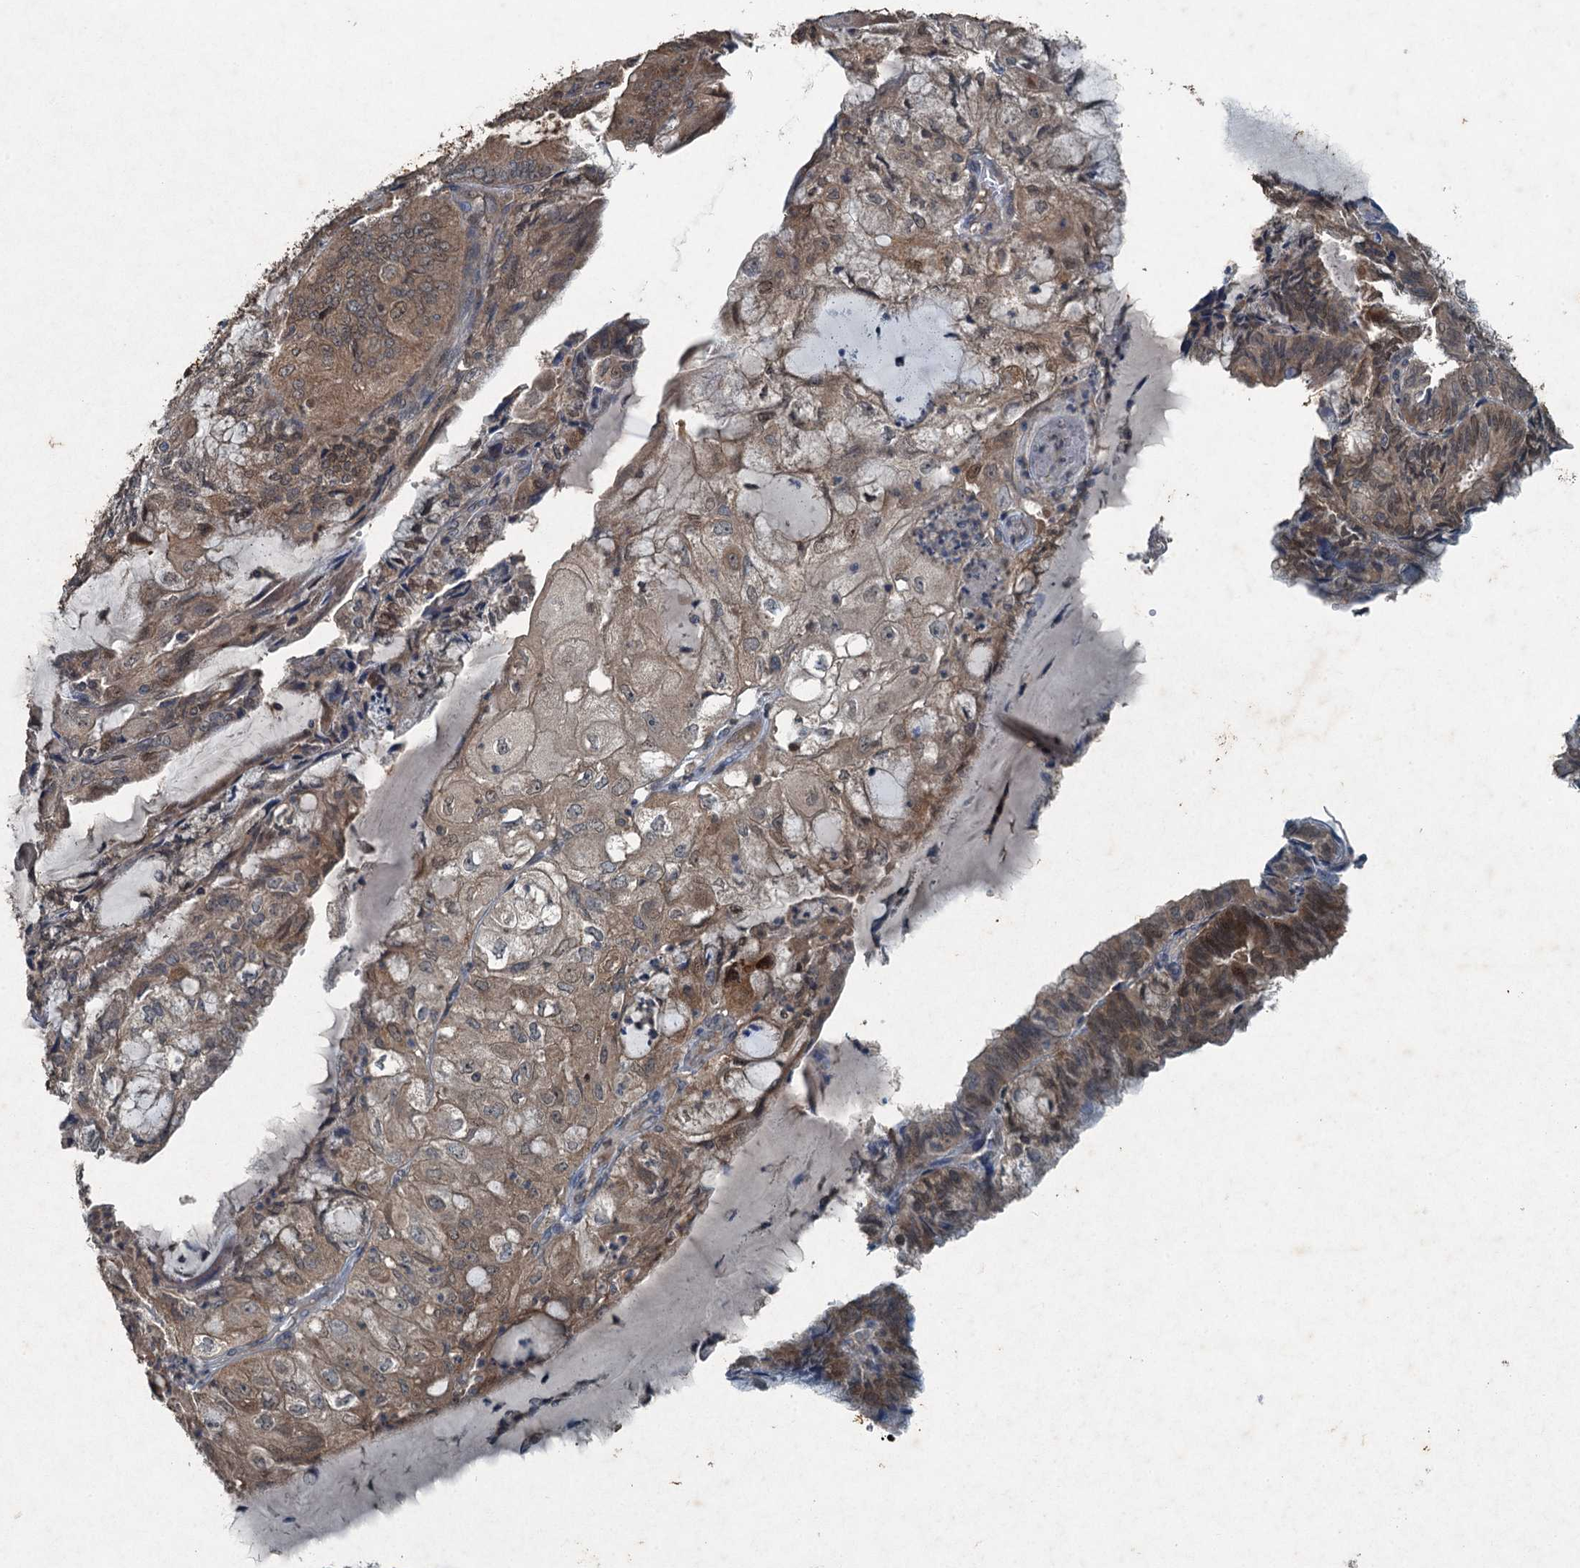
{"staining": {"intensity": "moderate", "quantity": "25%-75%", "location": "cytoplasmic/membranous,nuclear"}, "tissue": "endometrial cancer", "cell_type": "Tumor cells", "image_type": "cancer", "snomed": [{"axis": "morphology", "description": "Adenocarcinoma, NOS"}, {"axis": "topography", "description": "Endometrium"}], "caption": "Endometrial cancer tissue reveals moderate cytoplasmic/membranous and nuclear staining in about 25%-75% of tumor cells The protein of interest is shown in brown color, while the nuclei are stained blue.", "gene": "TCTN1", "patient": {"sex": "female", "age": 81}}